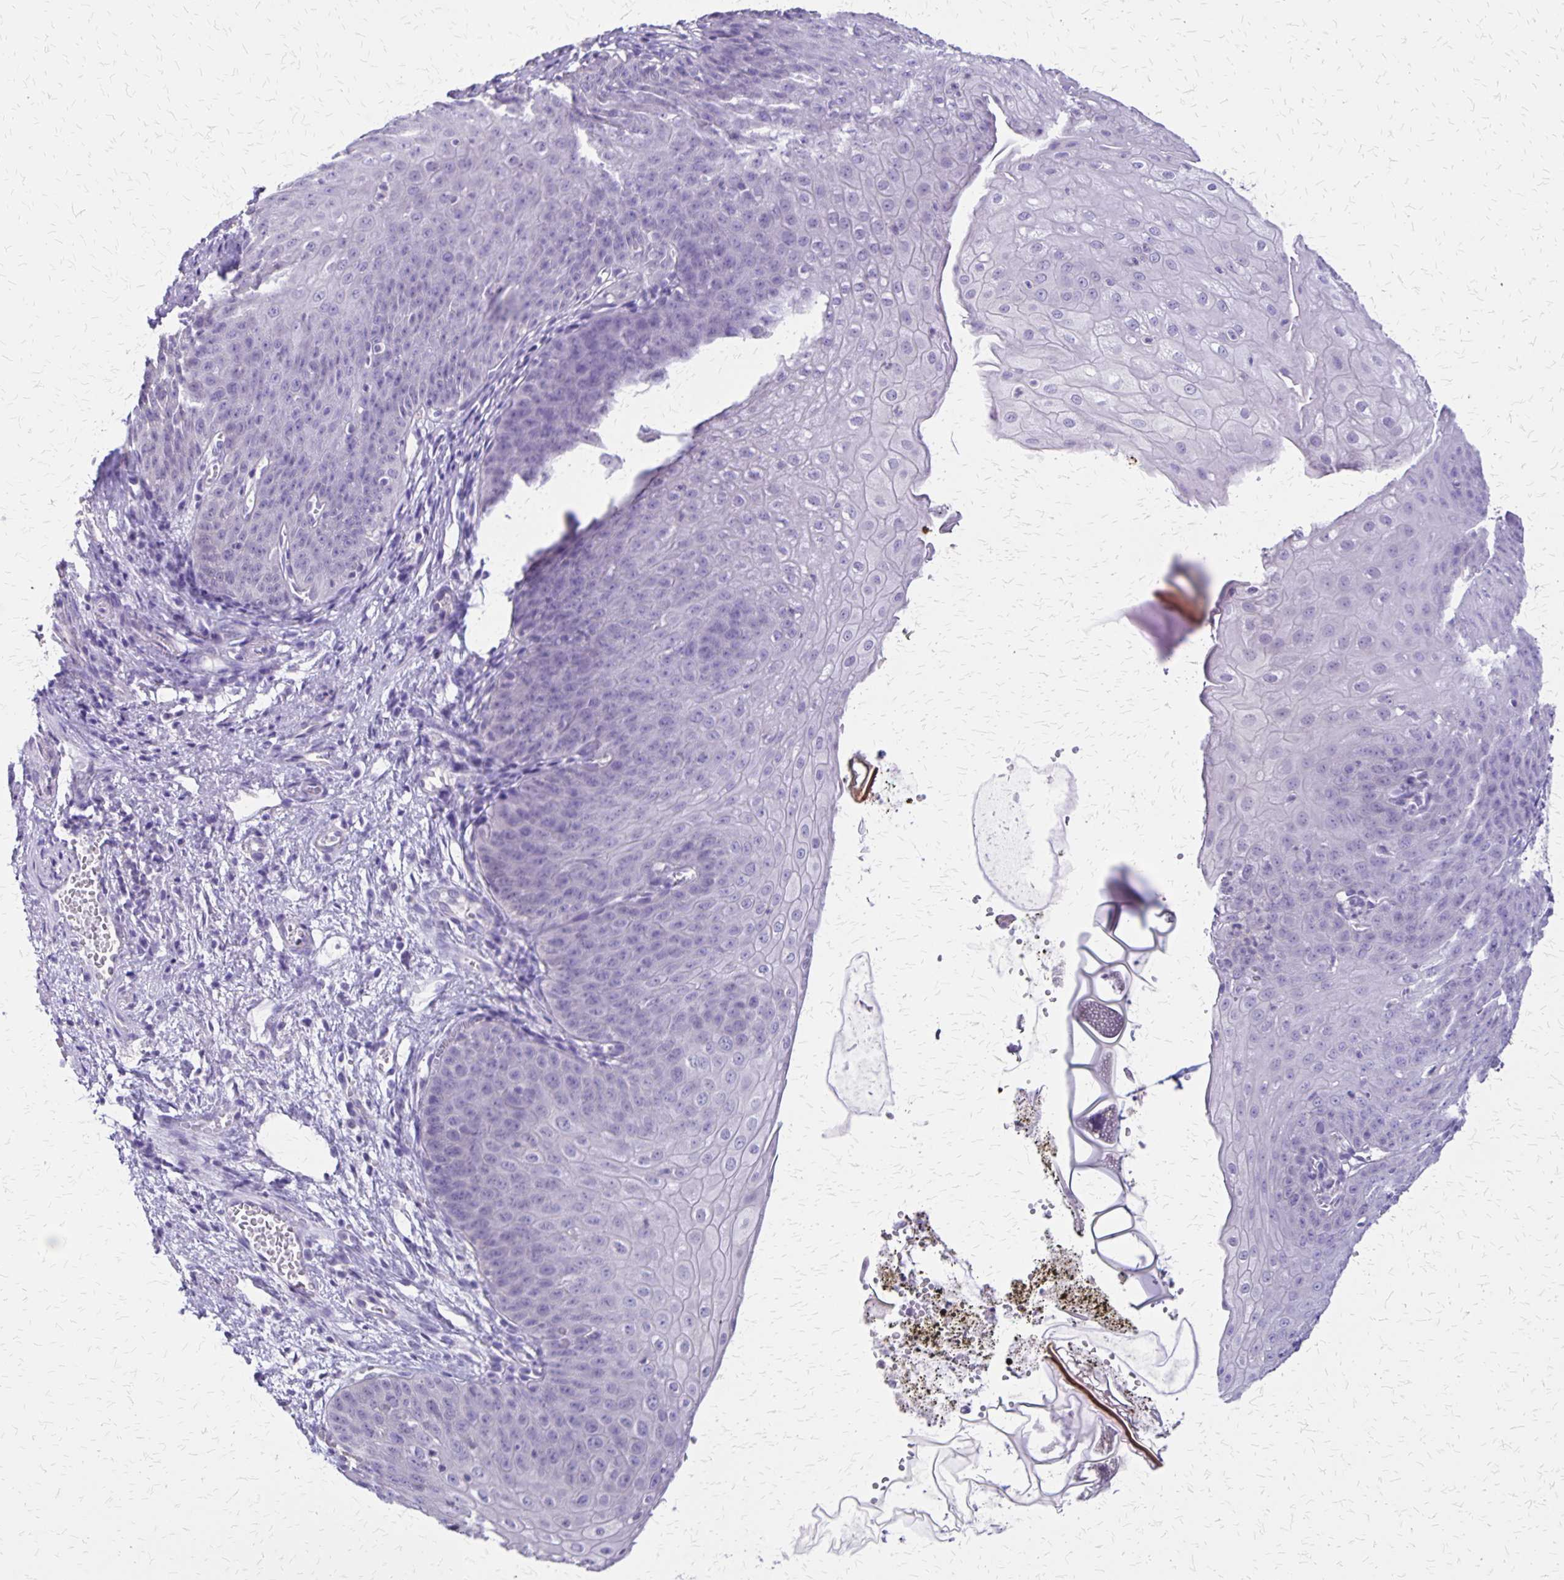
{"staining": {"intensity": "negative", "quantity": "none", "location": "none"}, "tissue": "esophagus", "cell_type": "Squamous epithelial cells", "image_type": "normal", "snomed": [{"axis": "morphology", "description": "Normal tissue, NOS"}, {"axis": "topography", "description": "Esophagus"}], "caption": "Protein analysis of normal esophagus reveals no significant expression in squamous epithelial cells.", "gene": "SI", "patient": {"sex": "male", "age": 71}}